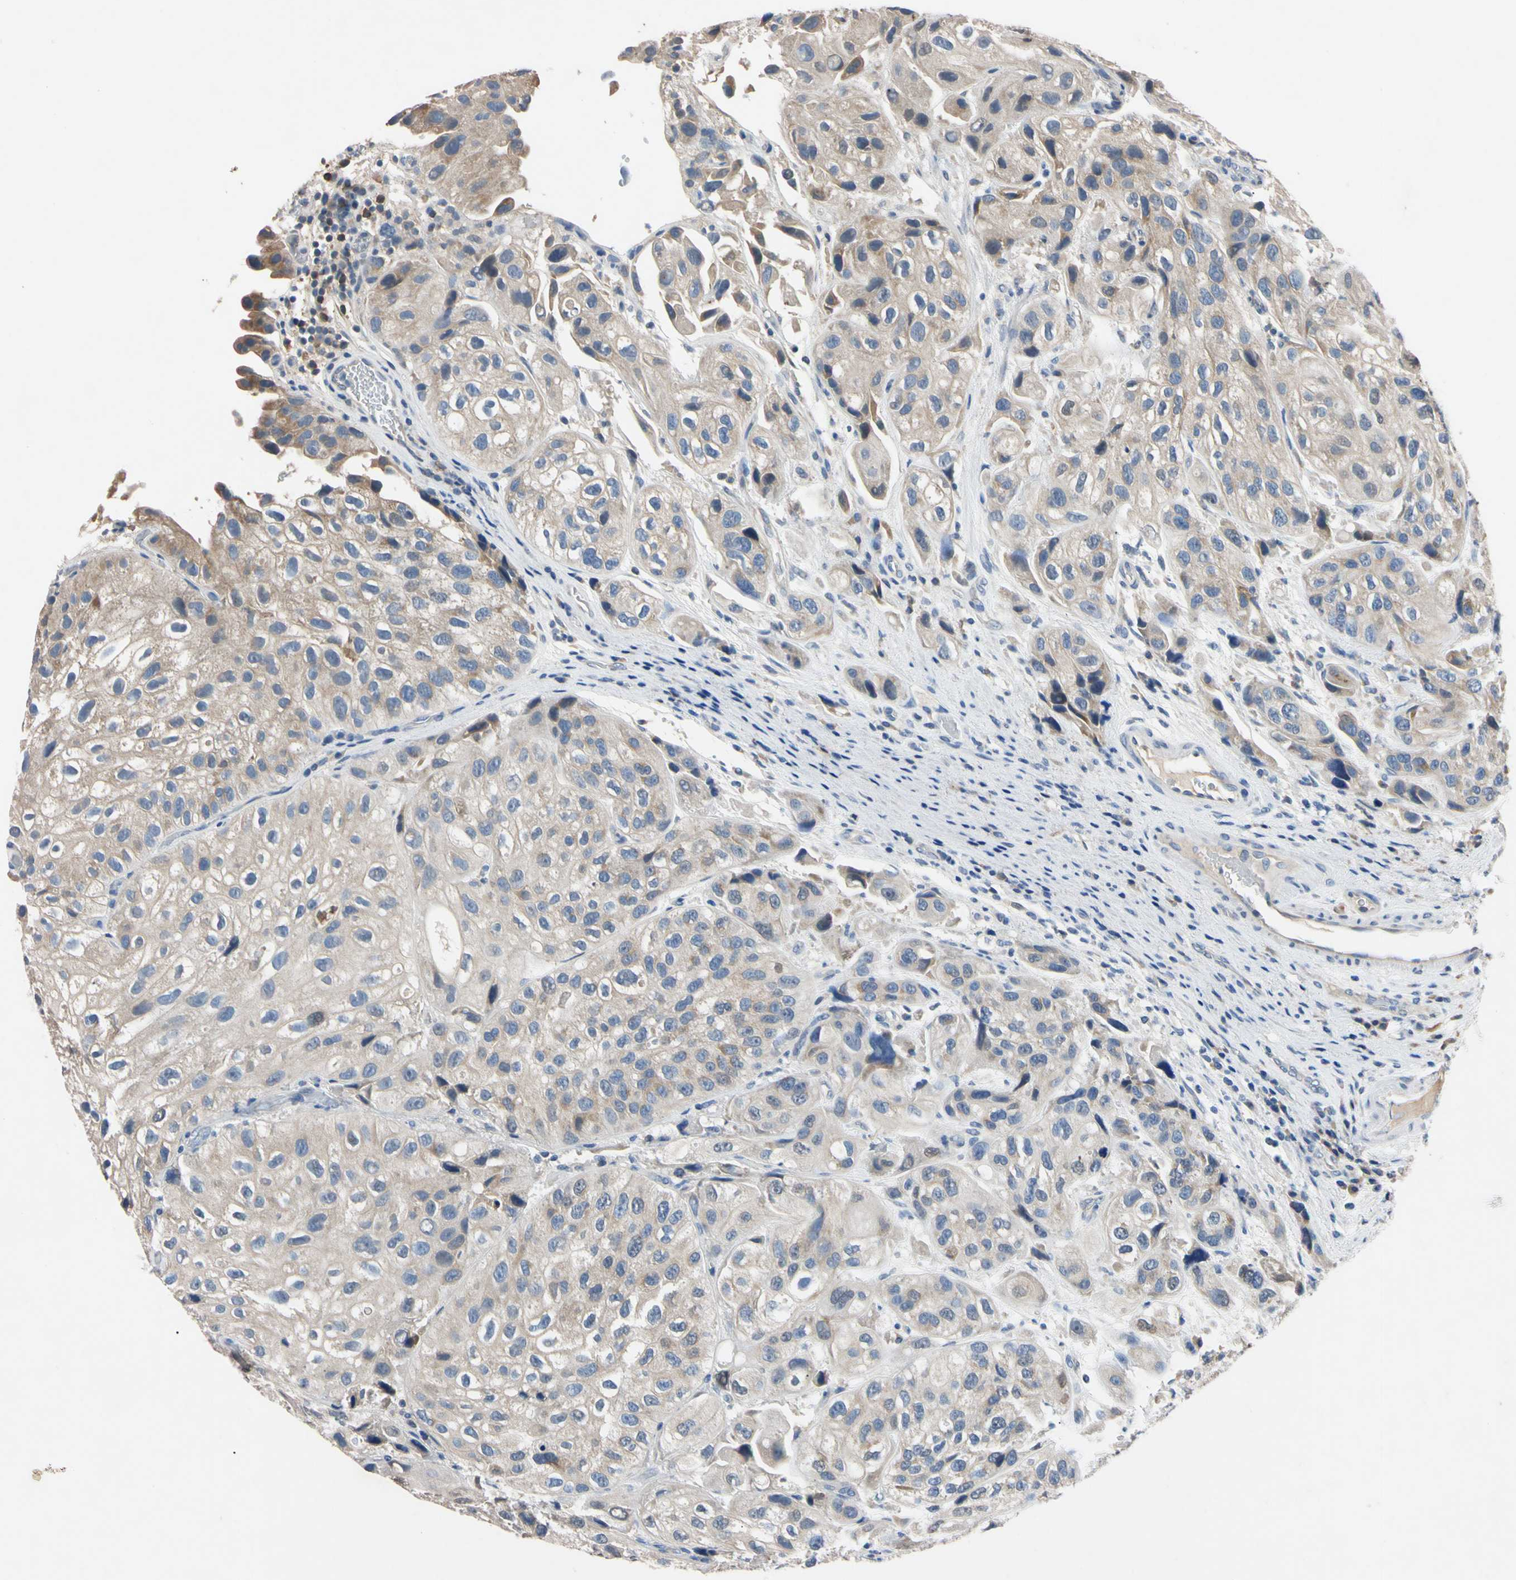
{"staining": {"intensity": "weak", "quantity": "<25%", "location": "cytoplasmic/membranous"}, "tissue": "urothelial cancer", "cell_type": "Tumor cells", "image_type": "cancer", "snomed": [{"axis": "morphology", "description": "Urothelial carcinoma, High grade"}, {"axis": "topography", "description": "Urinary bladder"}], "caption": "High power microscopy image of an immunohistochemistry micrograph of urothelial cancer, revealing no significant positivity in tumor cells. (DAB (3,3'-diaminobenzidine) immunohistochemistry (IHC), high magnification).", "gene": "PNKD", "patient": {"sex": "female", "age": 64}}